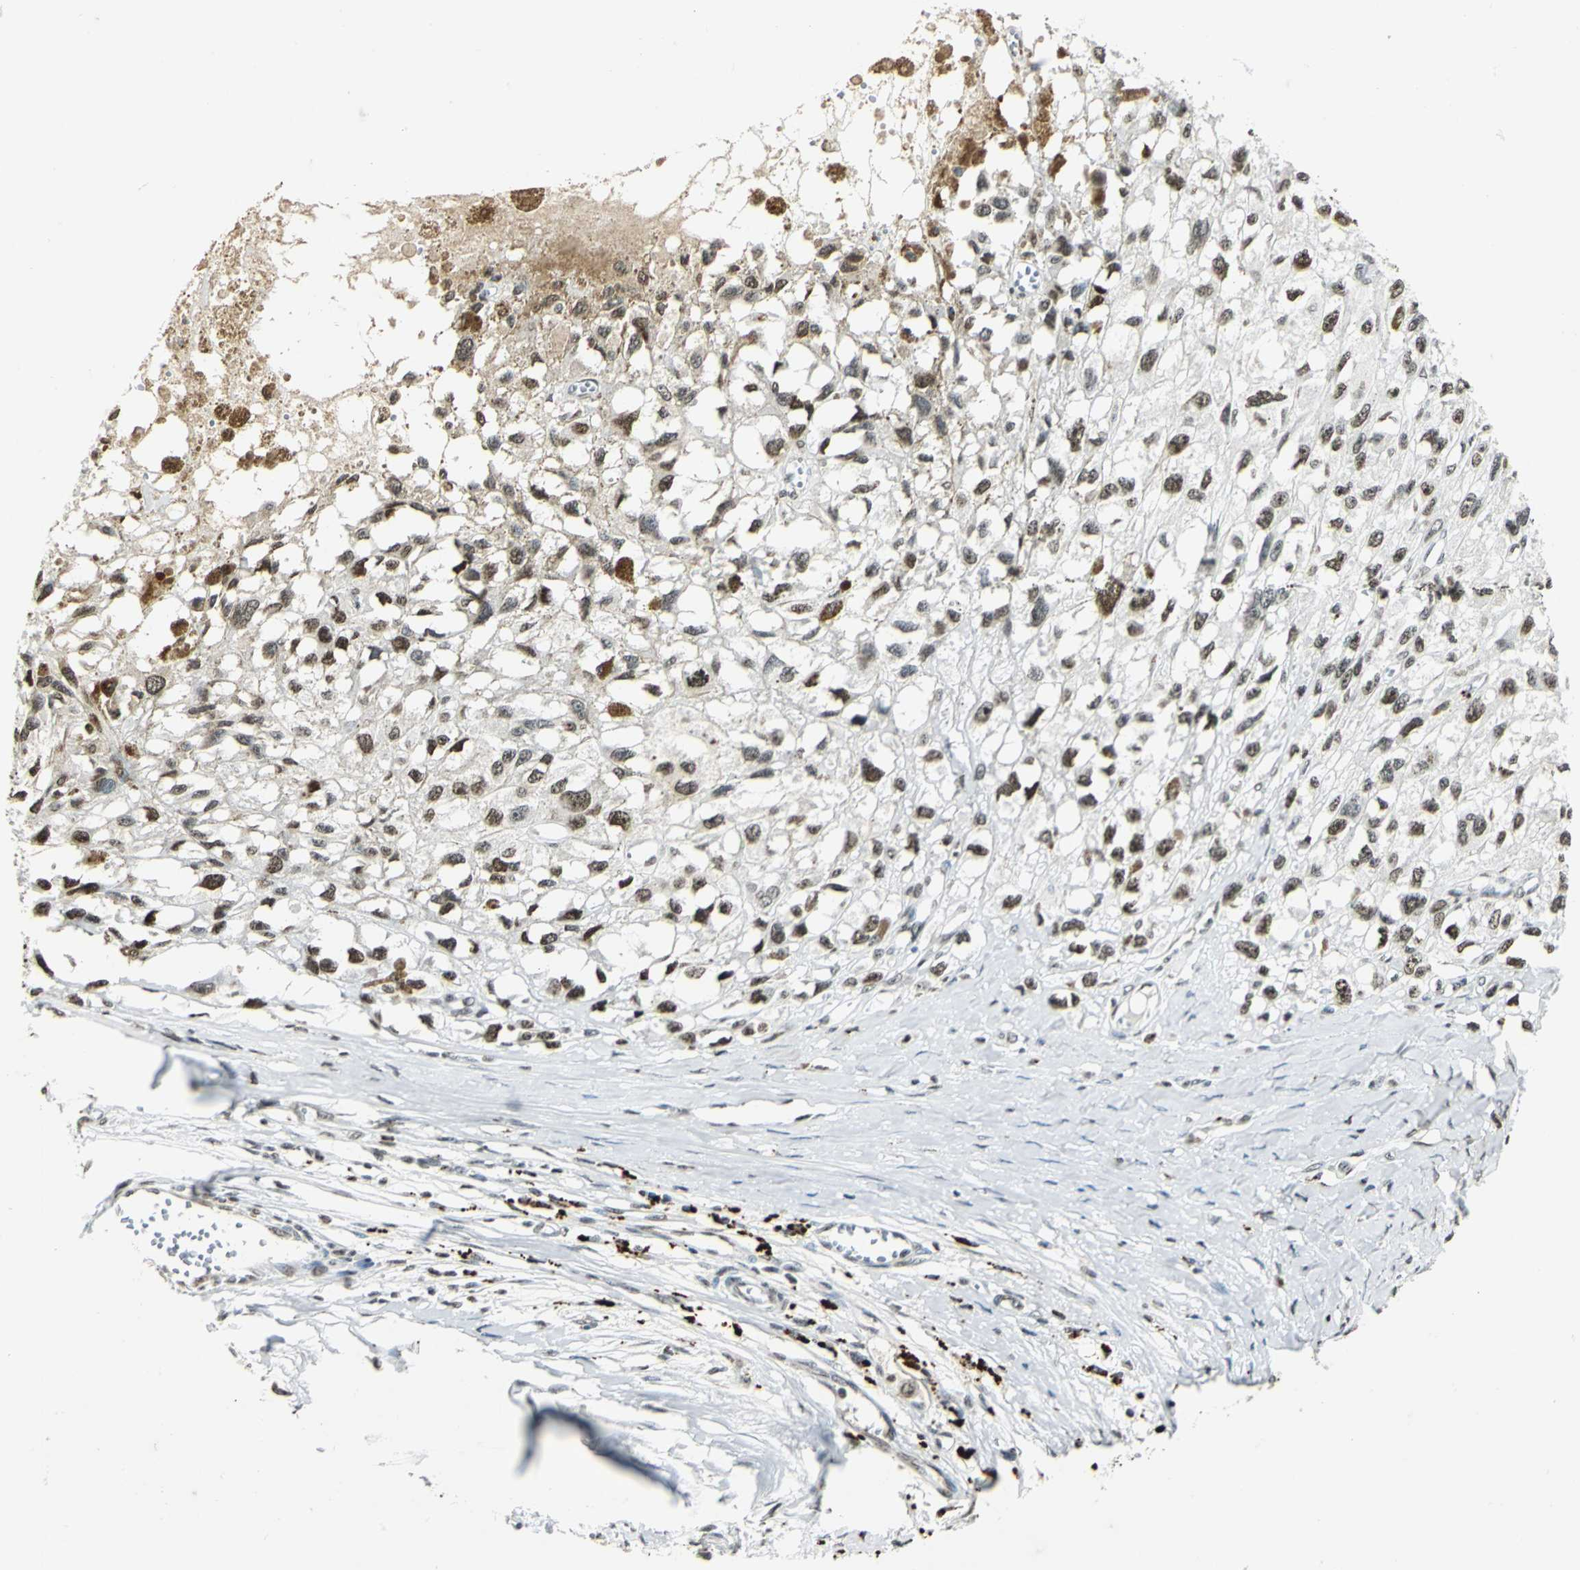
{"staining": {"intensity": "moderate", "quantity": ">75%", "location": "nuclear"}, "tissue": "melanoma", "cell_type": "Tumor cells", "image_type": "cancer", "snomed": [{"axis": "morphology", "description": "Malignant melanoma, Metastatic site"}, {"axis": "topography", "description": "Lymph node"}], "caption": "Moderate nuclear expression for a protein is appreciated in about >75% of tumor cells of melanoma using IHC.", "gene": "MCM4", "patient": {"sex": "male", "age": 59}}